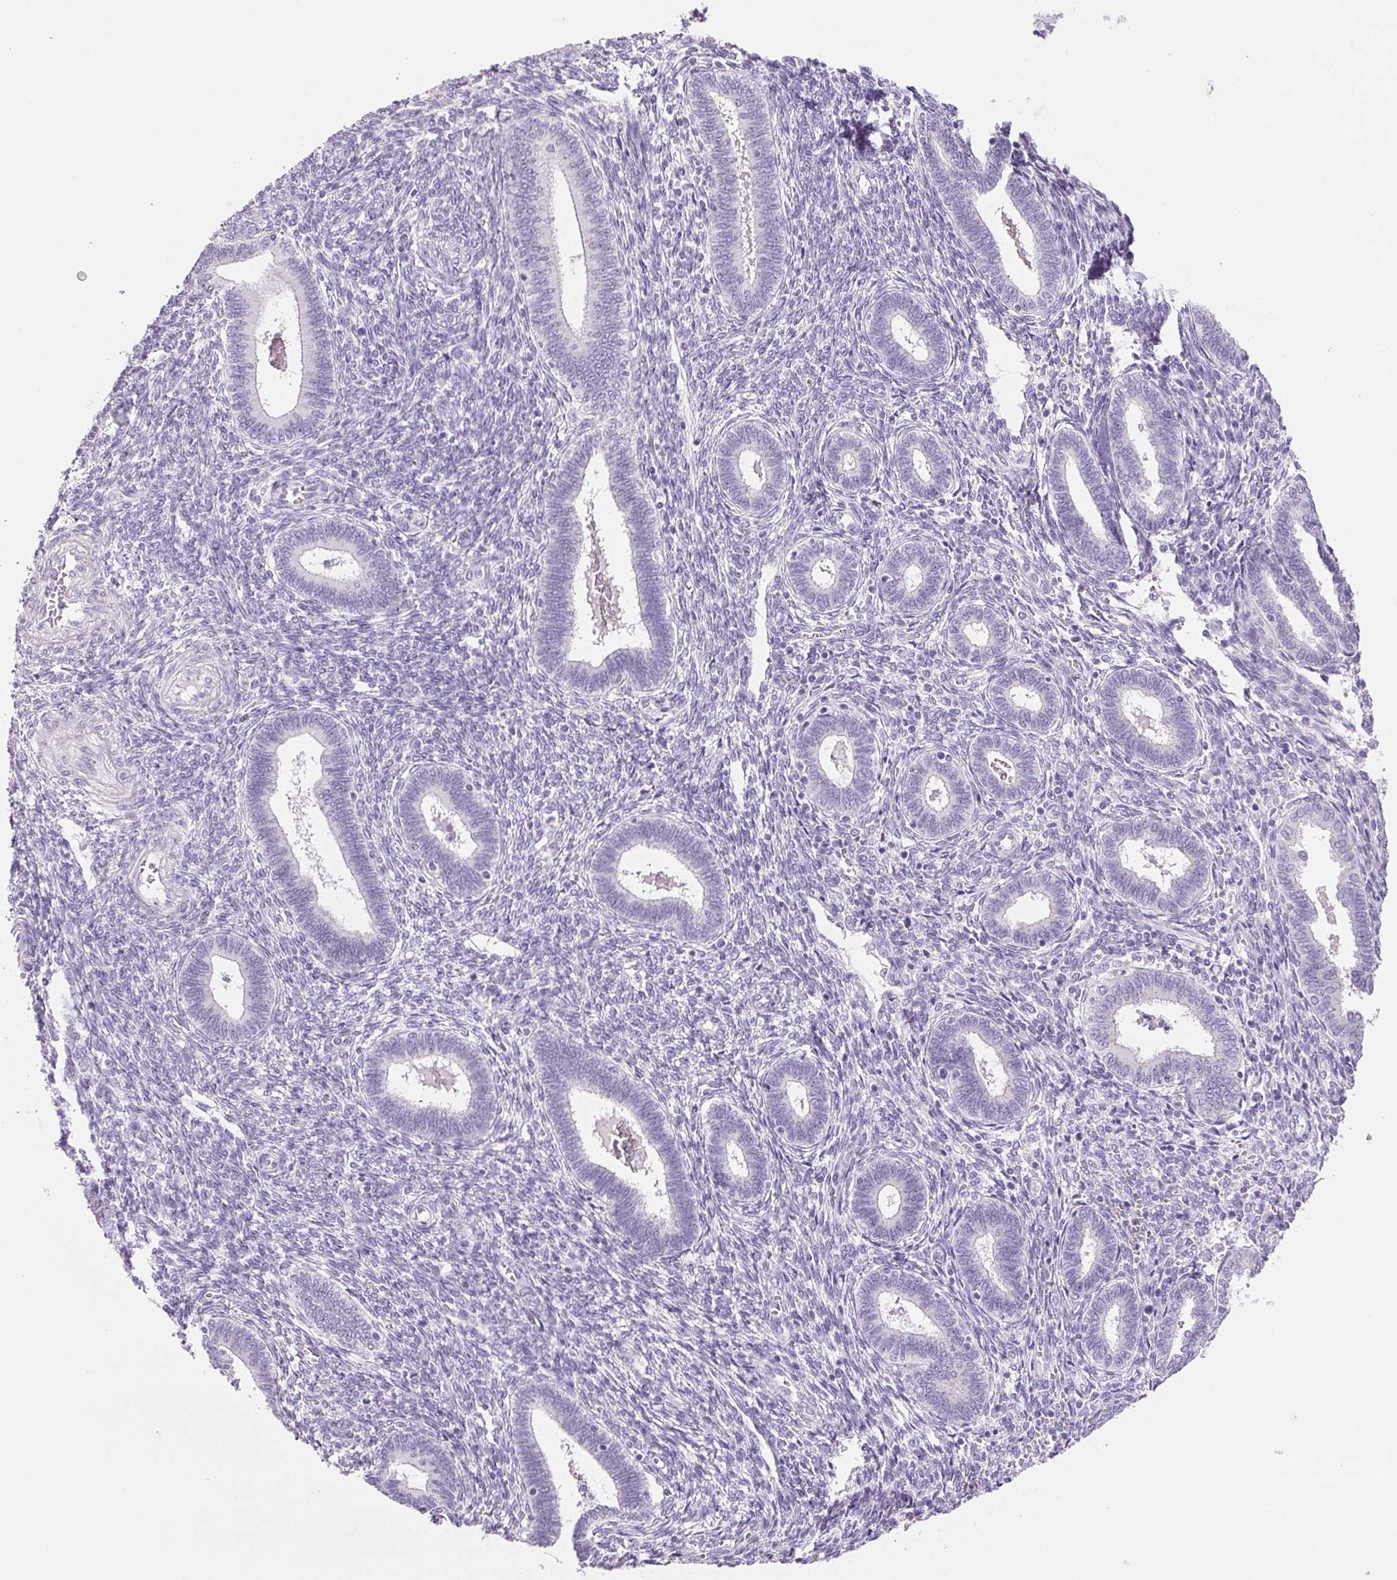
{"staining": {"intensity": "negative", "quantity": "none", "location": "none"}, "tissue": "endometrium", "cell_type": "Cells in endometrial stroma", "image_type": "normal", "snomed": [{"axis": "morphology", "description": "Normal tissue, NOS"}, {"axis": "topography", "description": "Endometrium"}], "caption": "Immunohistochemical staining of normal human endometrium exhibits no significant expression in cells in endometrial stroma.", "gene": "PPP1R1A", "patient": {"sex": "female", "age": 42}}